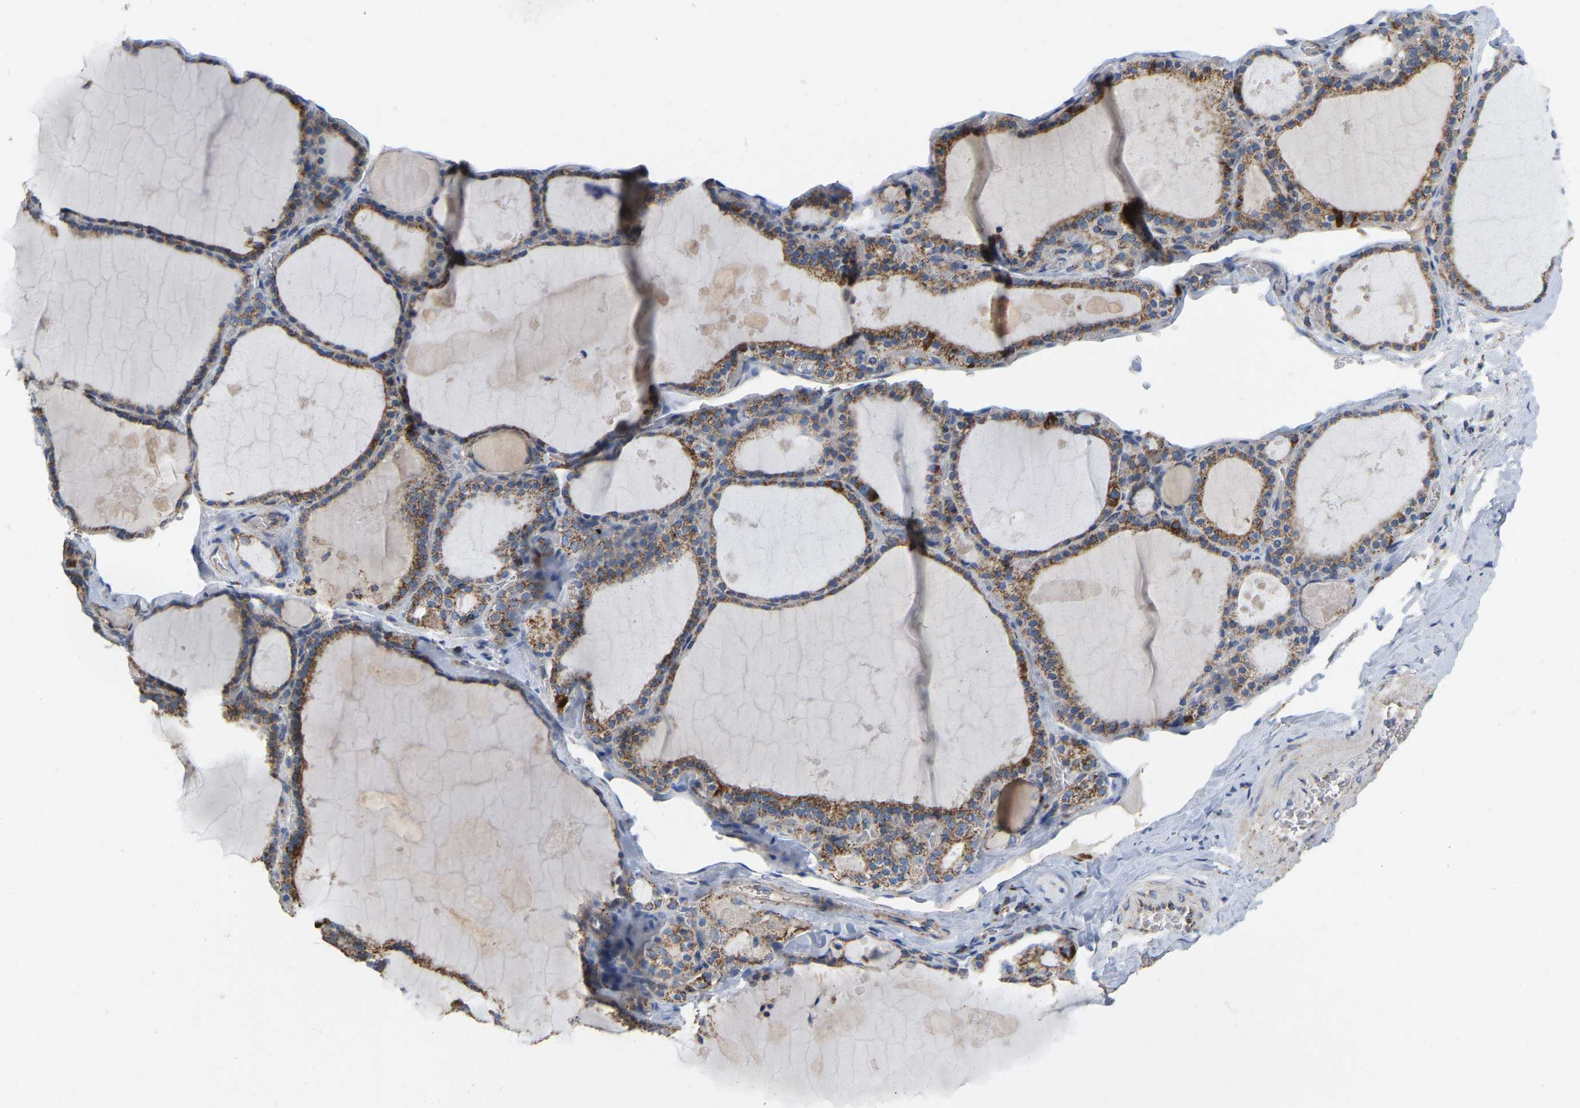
{"staining": {"intensity": "moderate", "quantity": ">75%", "location": "cytoplasmic/membranous"}, "tissue": "thyroid gland", "cell_type": "Glandular cells", "image_type": "normal", "snomed": [{"axis": "morphology", "description": "Normal tissue, NOS"}, {"axis": "topography", "description": "Thyroid gland"}], "caption": "Brown immunohistochemical staining in benign thyroid gland displays moderate cytoplasmic/membranous expression in approximately >75% of glandular cells.", "gene": "CBLB", "patient": {"sex": "male", "age": 56}}